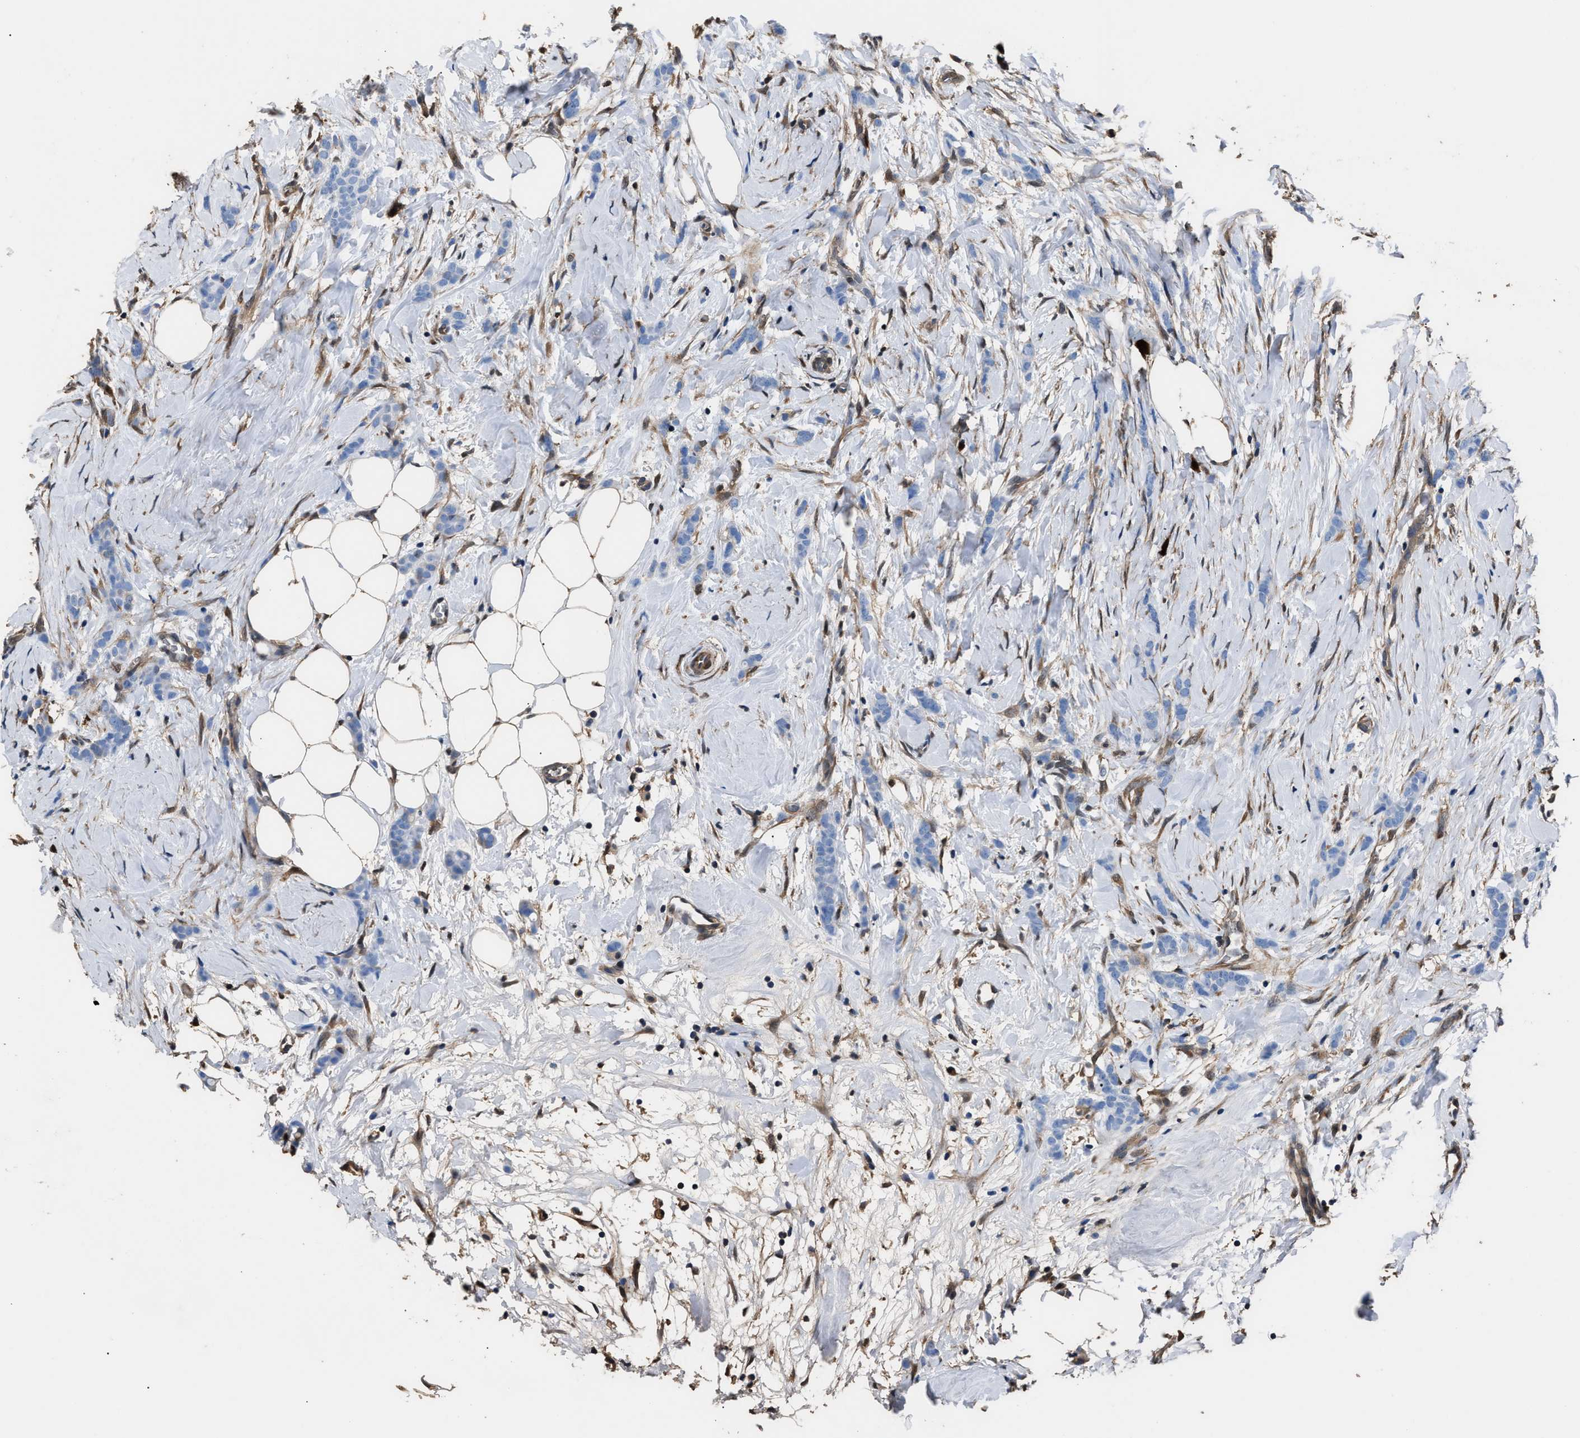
{"staining": {"intensity": "negative", "quantity": "none", "location": "none"}, "tissue": "breast cancer", "cell_type": "Tumor cells", "image_type": "cancer", "snomed": [{"axis": "morphology", "description": "Lobular carcinoma, in situ"}, {"axis": "morphology", "description": "Lobular carcinoma"}, {"axis": "topography", "description": "Breast"}], "caption": "An image of breast cancer stained for a protein reveals no brown staining in tumor cells.", "gene": "GSTP1", "patient": {"sex": "female", "age": 41}}